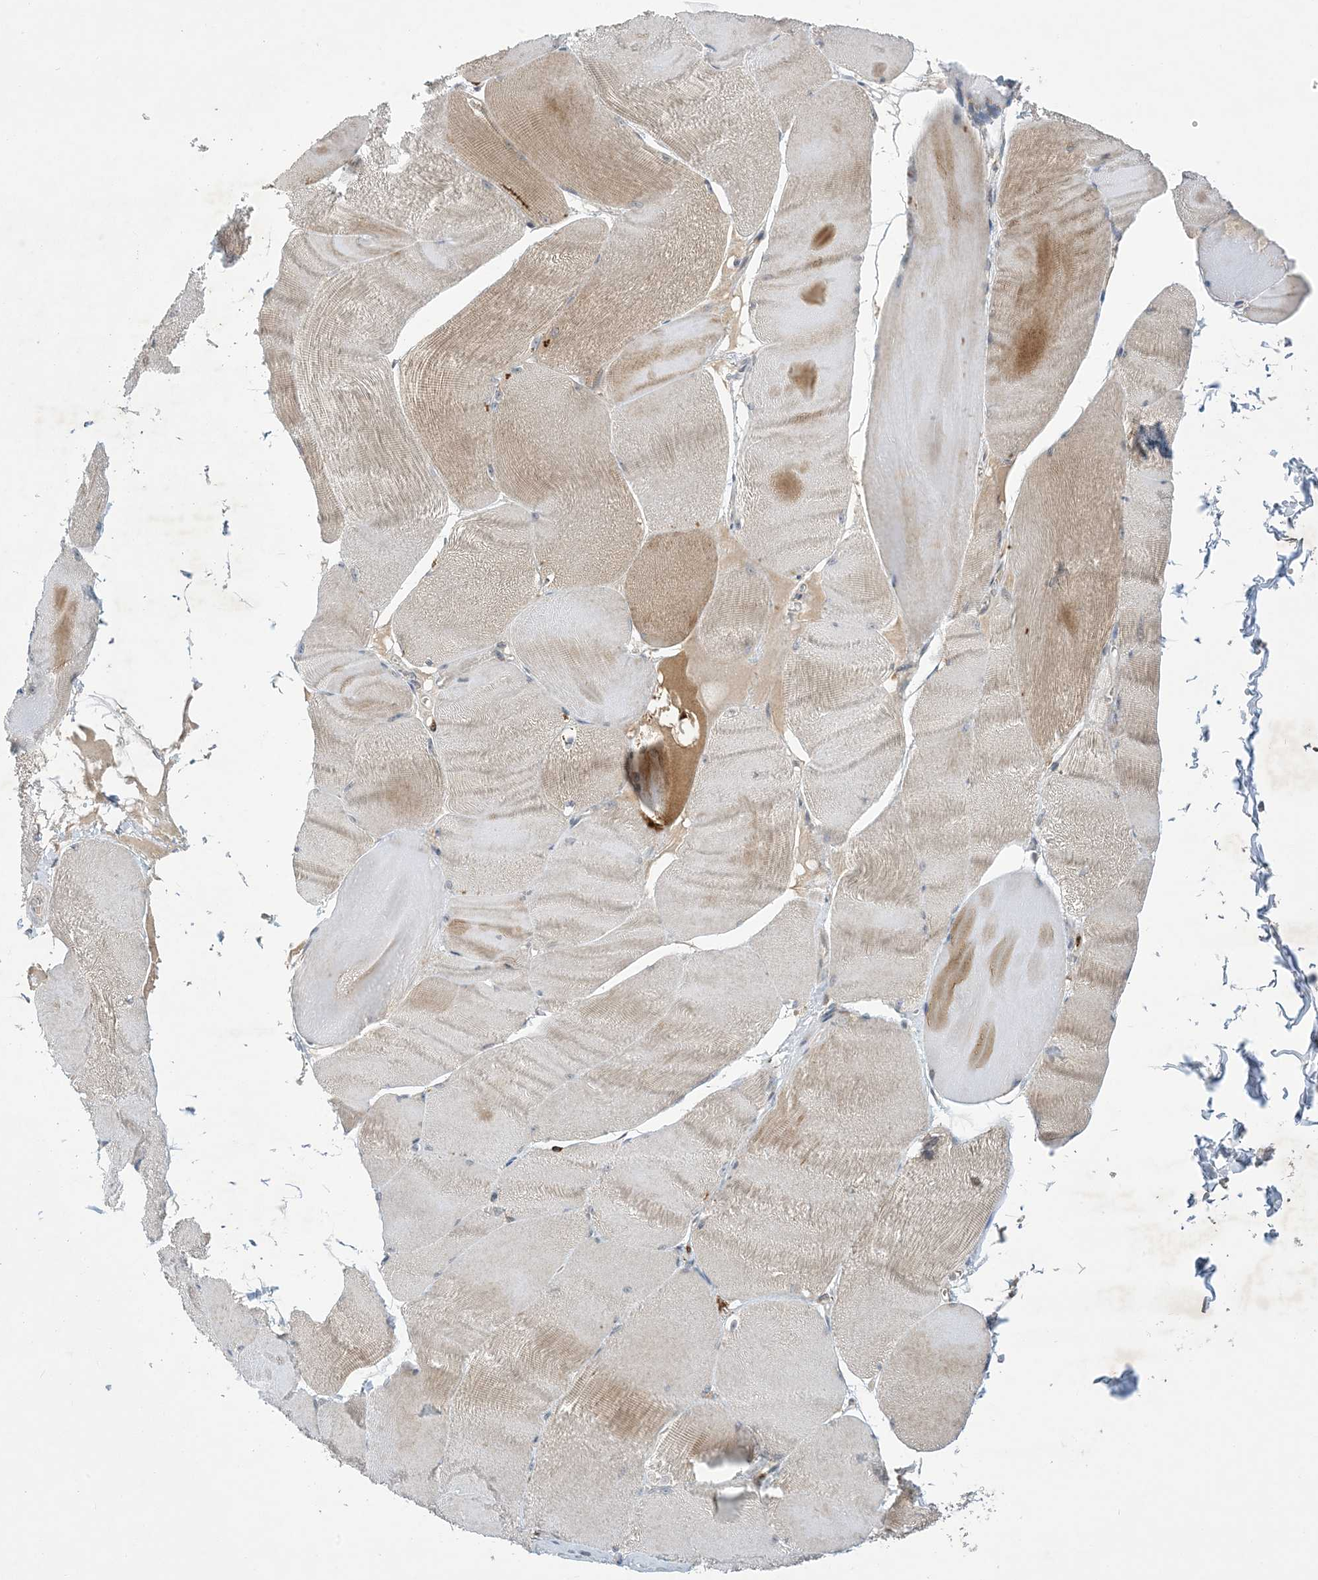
{"staining": {"intensity": "moderate", "quantity": "<25%", "location": "cytoplasmic/membranous"}, "tissue": "skeletal muscle", "cell_type": "Myocytes", "image_type": "normal", "snomed": [{"axis": "morphology", "description": "Normal tissue, NOS"}, {"axis": "morphology", "description": "Basal cell carcinoma"}, {"axis": "topography", "description": "Skeletal muscle"}], "caption": "DAB immunohistochemical staining of normal skeletal muscle reveals moderate cytoplasmic/membranous protein positivity in approximately <25% of myocytes.", "gene": "AK9", "patient": {"sex": "female", "age": 64}}